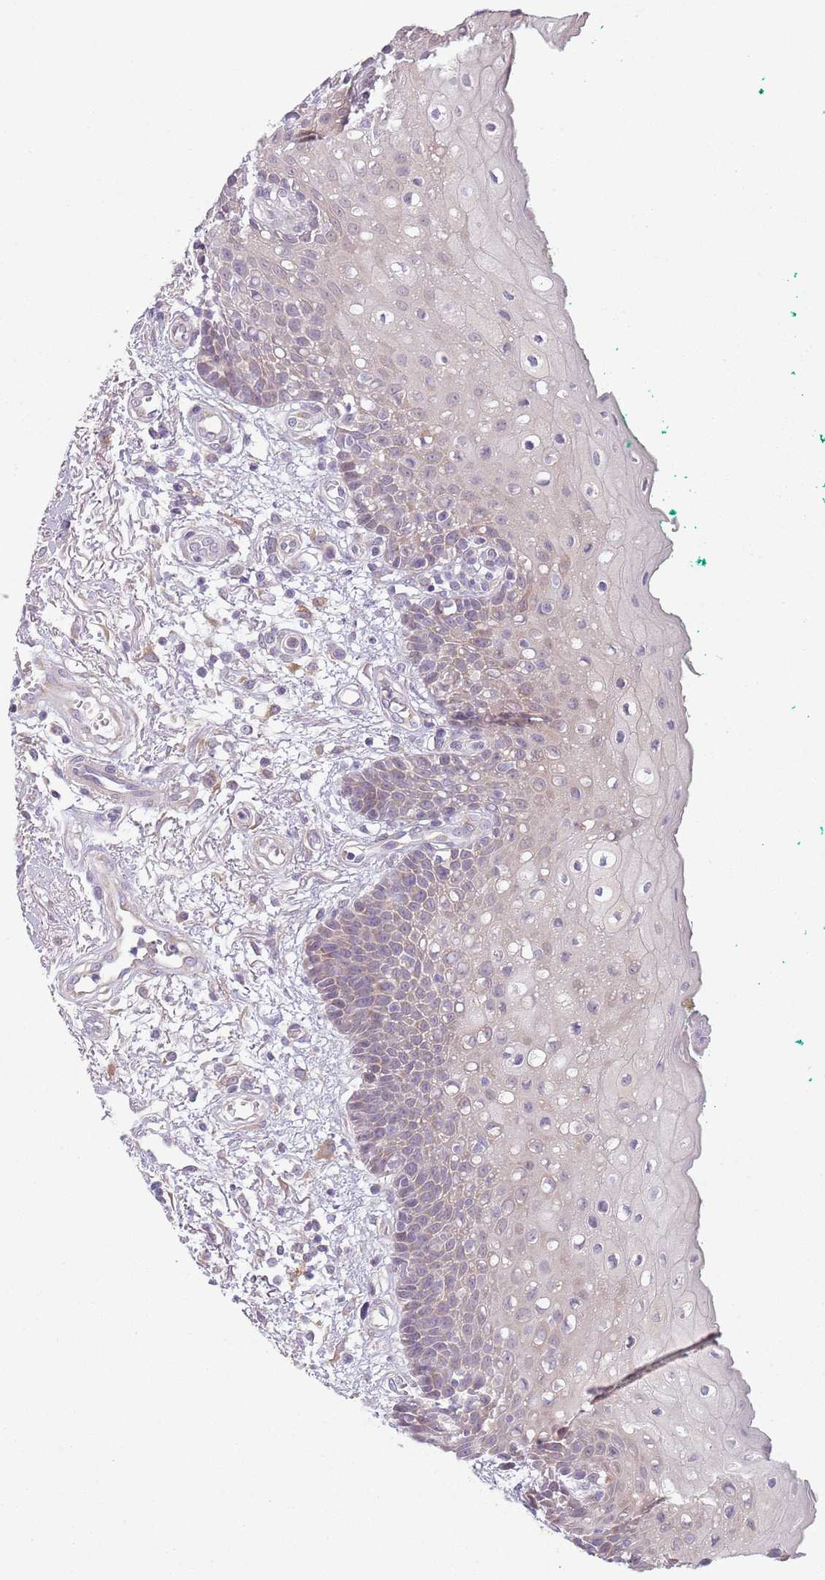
{"staining": {"intensity": "weak", "quantity": "25%-75%", "location": "cytoplasmic/membranous"}, "tissue": "oral mucosa", "cell_type": "Squamous epithelial cells", "image_type": "normal", "snomed": [{"axis": "morphology", "description": "Normal tissue, NOS"}, {"axis": "morphology", "description": "Squamous cell carcinoma, NOS"}, {"axis": "topography", "description": "Oral tissue"}, {"axis": "topography", "description": "Tounge, NOS"}, {"axis": "topography", "description": "Head-Neck"}], "caption": "Immunohistochemistry image of normal oral mucosa: oral mucosa stained using immunohistochemistry (IHC) displays low levels of weak protein expression localized specifically in the cytoplasmic/membranous of squamous epithelial cells, appearing as a cytoplasmic/membranous brown color.", "gene": "COQ5", "patient": {"sex": "male", "age": 79}}